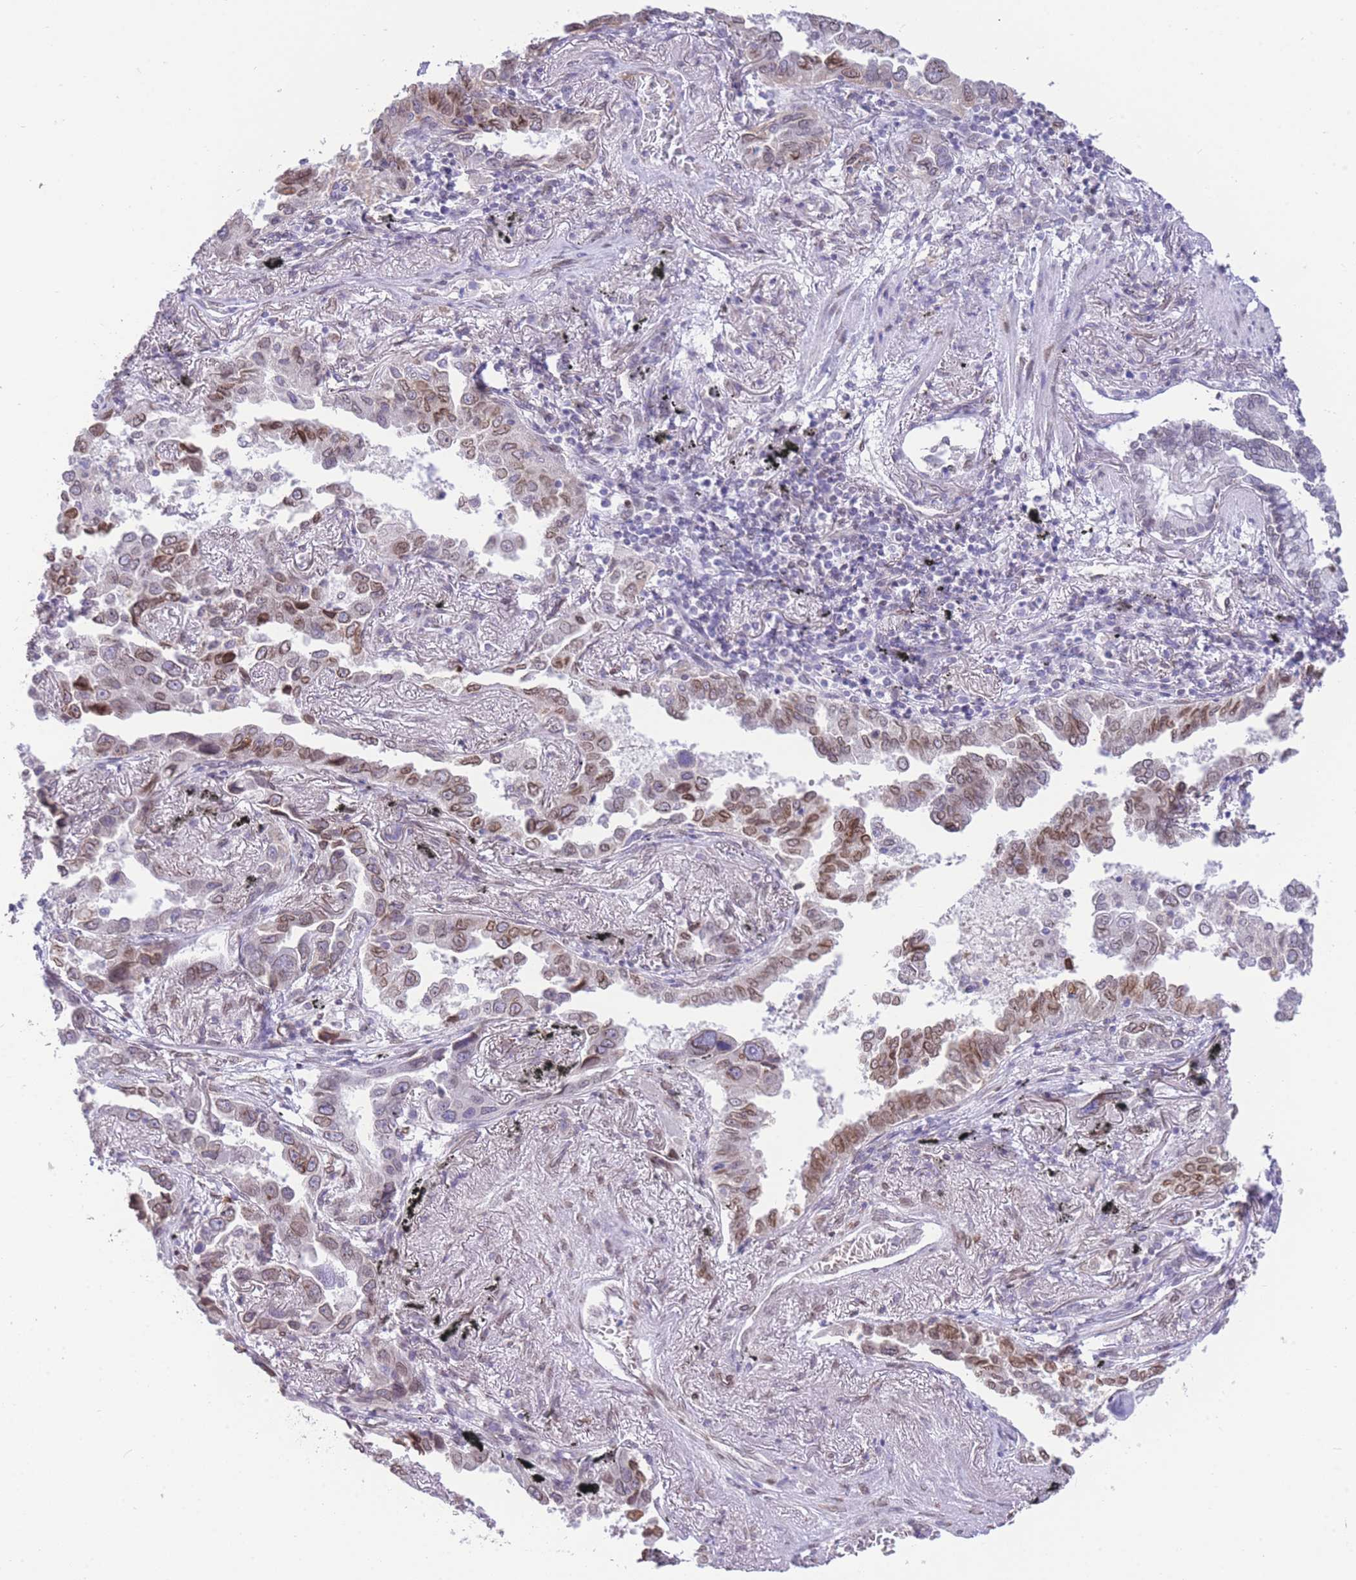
{"staining": {"intensity": "moderate", "quantity": ">75%", "location": "nuclear"}, "tissue": "lung cancer", "cell_type": "Tumor cells", "image_type": "cancer", "snomed": [{"axis": "morphology", "description": "Adenocarcinoma, NOS"}, {"axis": "topography", "description": "Lung"}], "caption": "Lung cancer tissue shows moderate nuclear expression in about >75% of tumor cells The protein is shown in brown color, while the nuclei are stained blue.", "gene": "OR10AD1", "patient": {"sex": "male", "age": 67}}